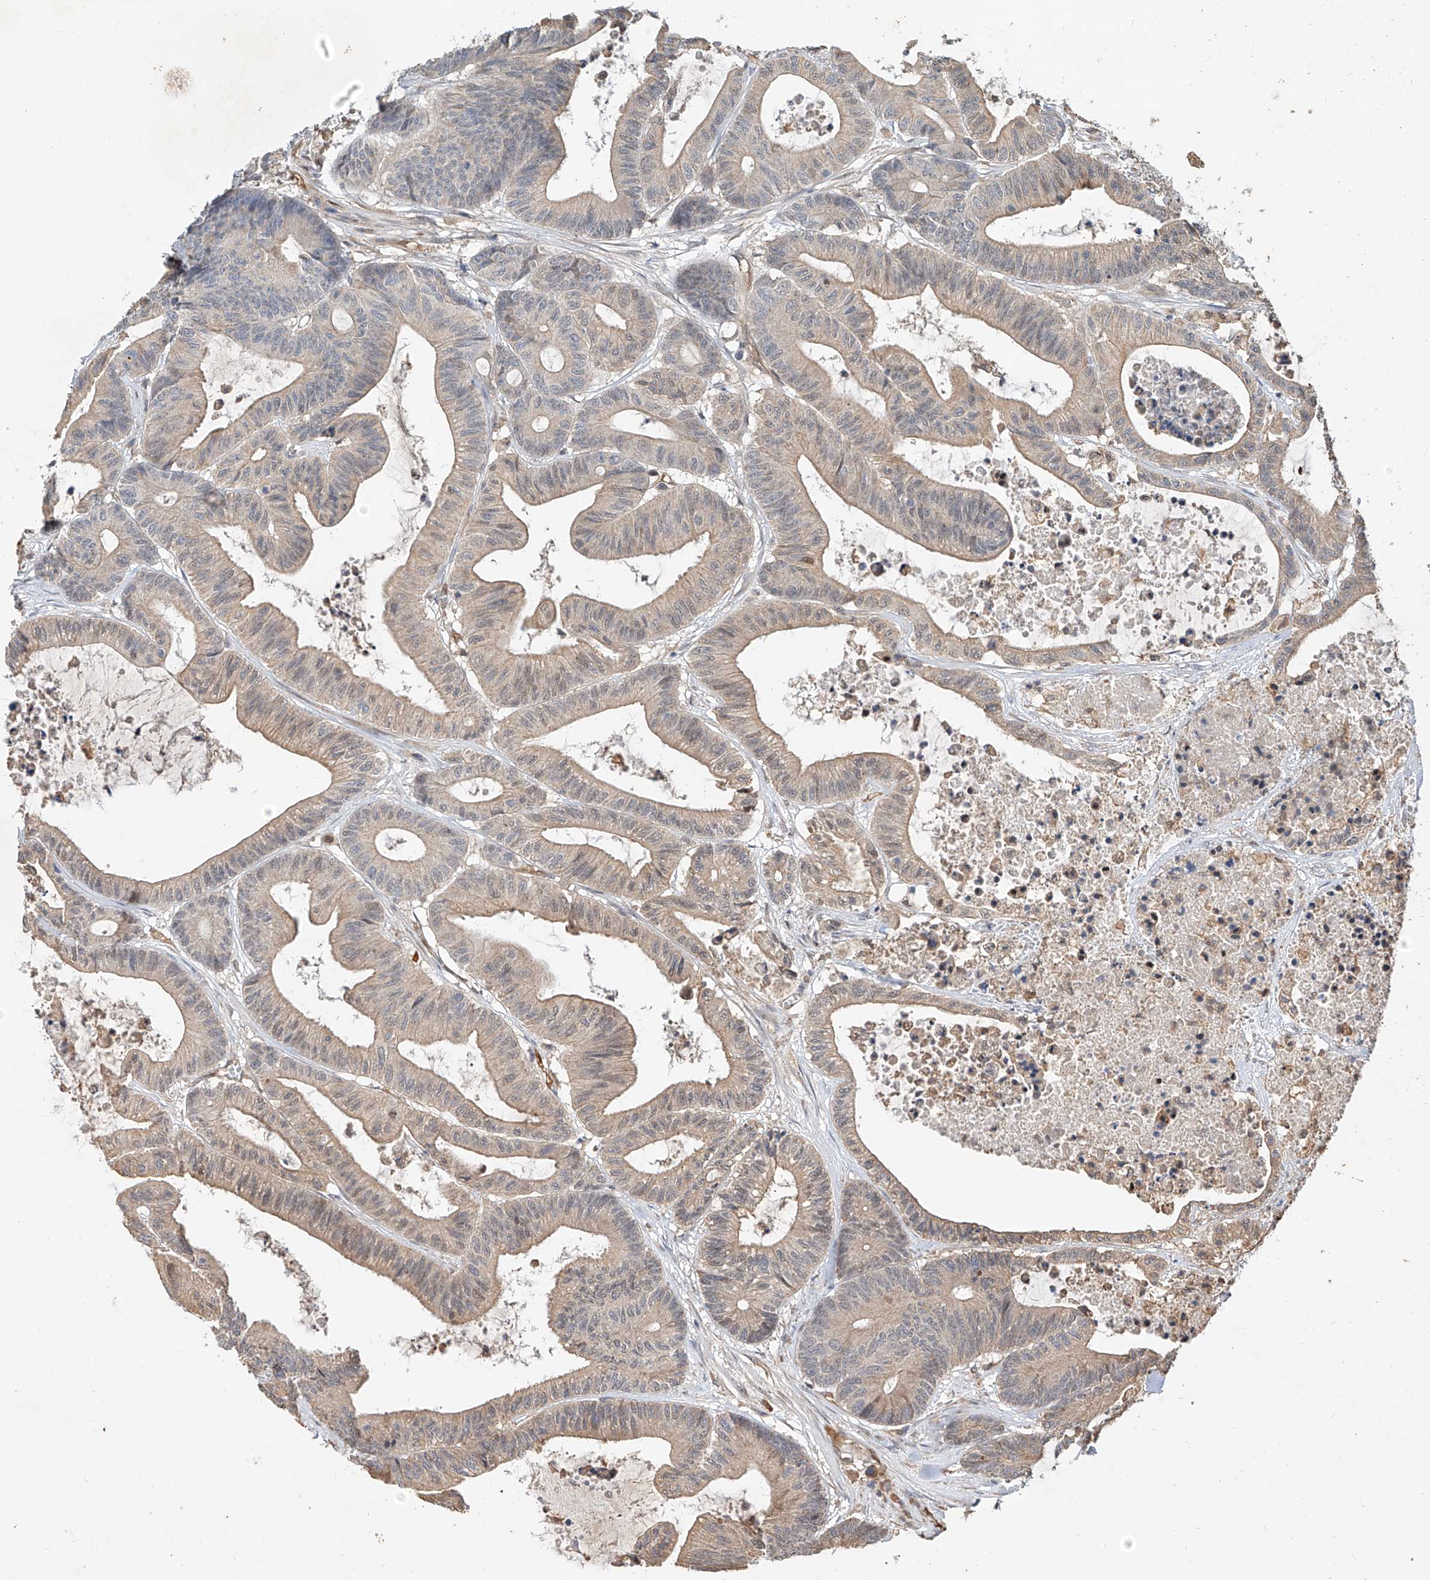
{"staining": {"intensity": "weak", "quantity": "25%-75%", "location": "cytoplasmic/membranous"}, "tissue": "colorectal cancer", "cell_type": "Tumor cells", "image_type": "cancer", "snomed": [{"axis": "morphology", "description": "Adenocarcinoma, NOS"}, {"axis": "topography", "description": "Colon"}], "caption": "Immunohistochemical staining of human colorectal cancer (adenocarcinoma) displays low levels of weak cytoplasmic/membranous staining in about 25%-75% of tumor cells.", "gene": "RILPL2", "patient": {"sex": "female", "age": 84}}